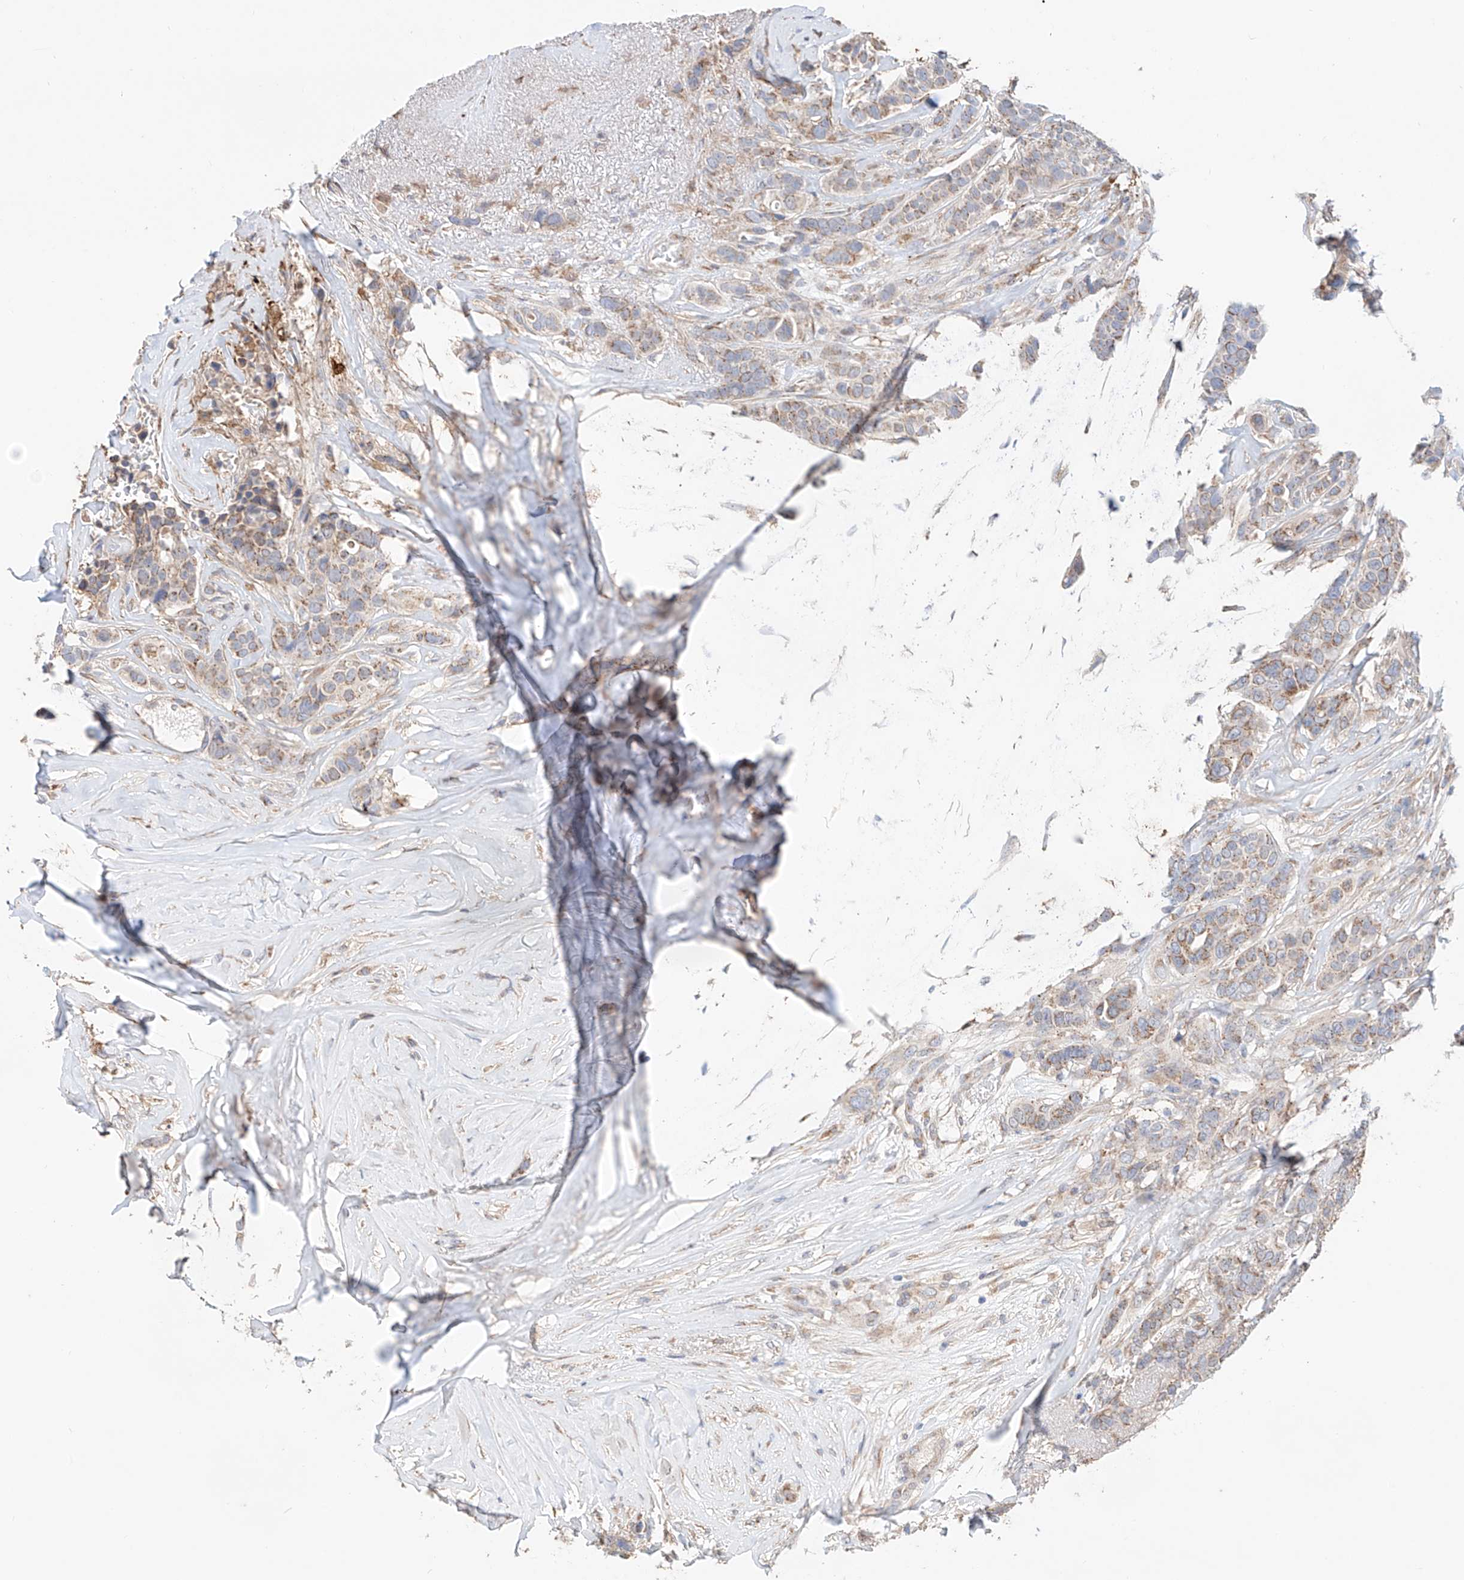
{"staining": {"intensity": "weak", "quantity": ">75%", "location": "cytoplasmic/membranous"}, "tissue": "breast cancer", "cell_type": "Tumor cells", "image_type": "cancer", "snomed": [{"axis": "morphology", "description": "Lobular carcinoma"}, {"axis": "topography", "description": "Breast"}], "caption": "A brown stain highlights weak cytoplasmic/membranous positivity of a protein in human breast lobular carcinoma tumor cells.", "gene": "MOSPD1", "patient": {"sex": "female", "age": 51}}